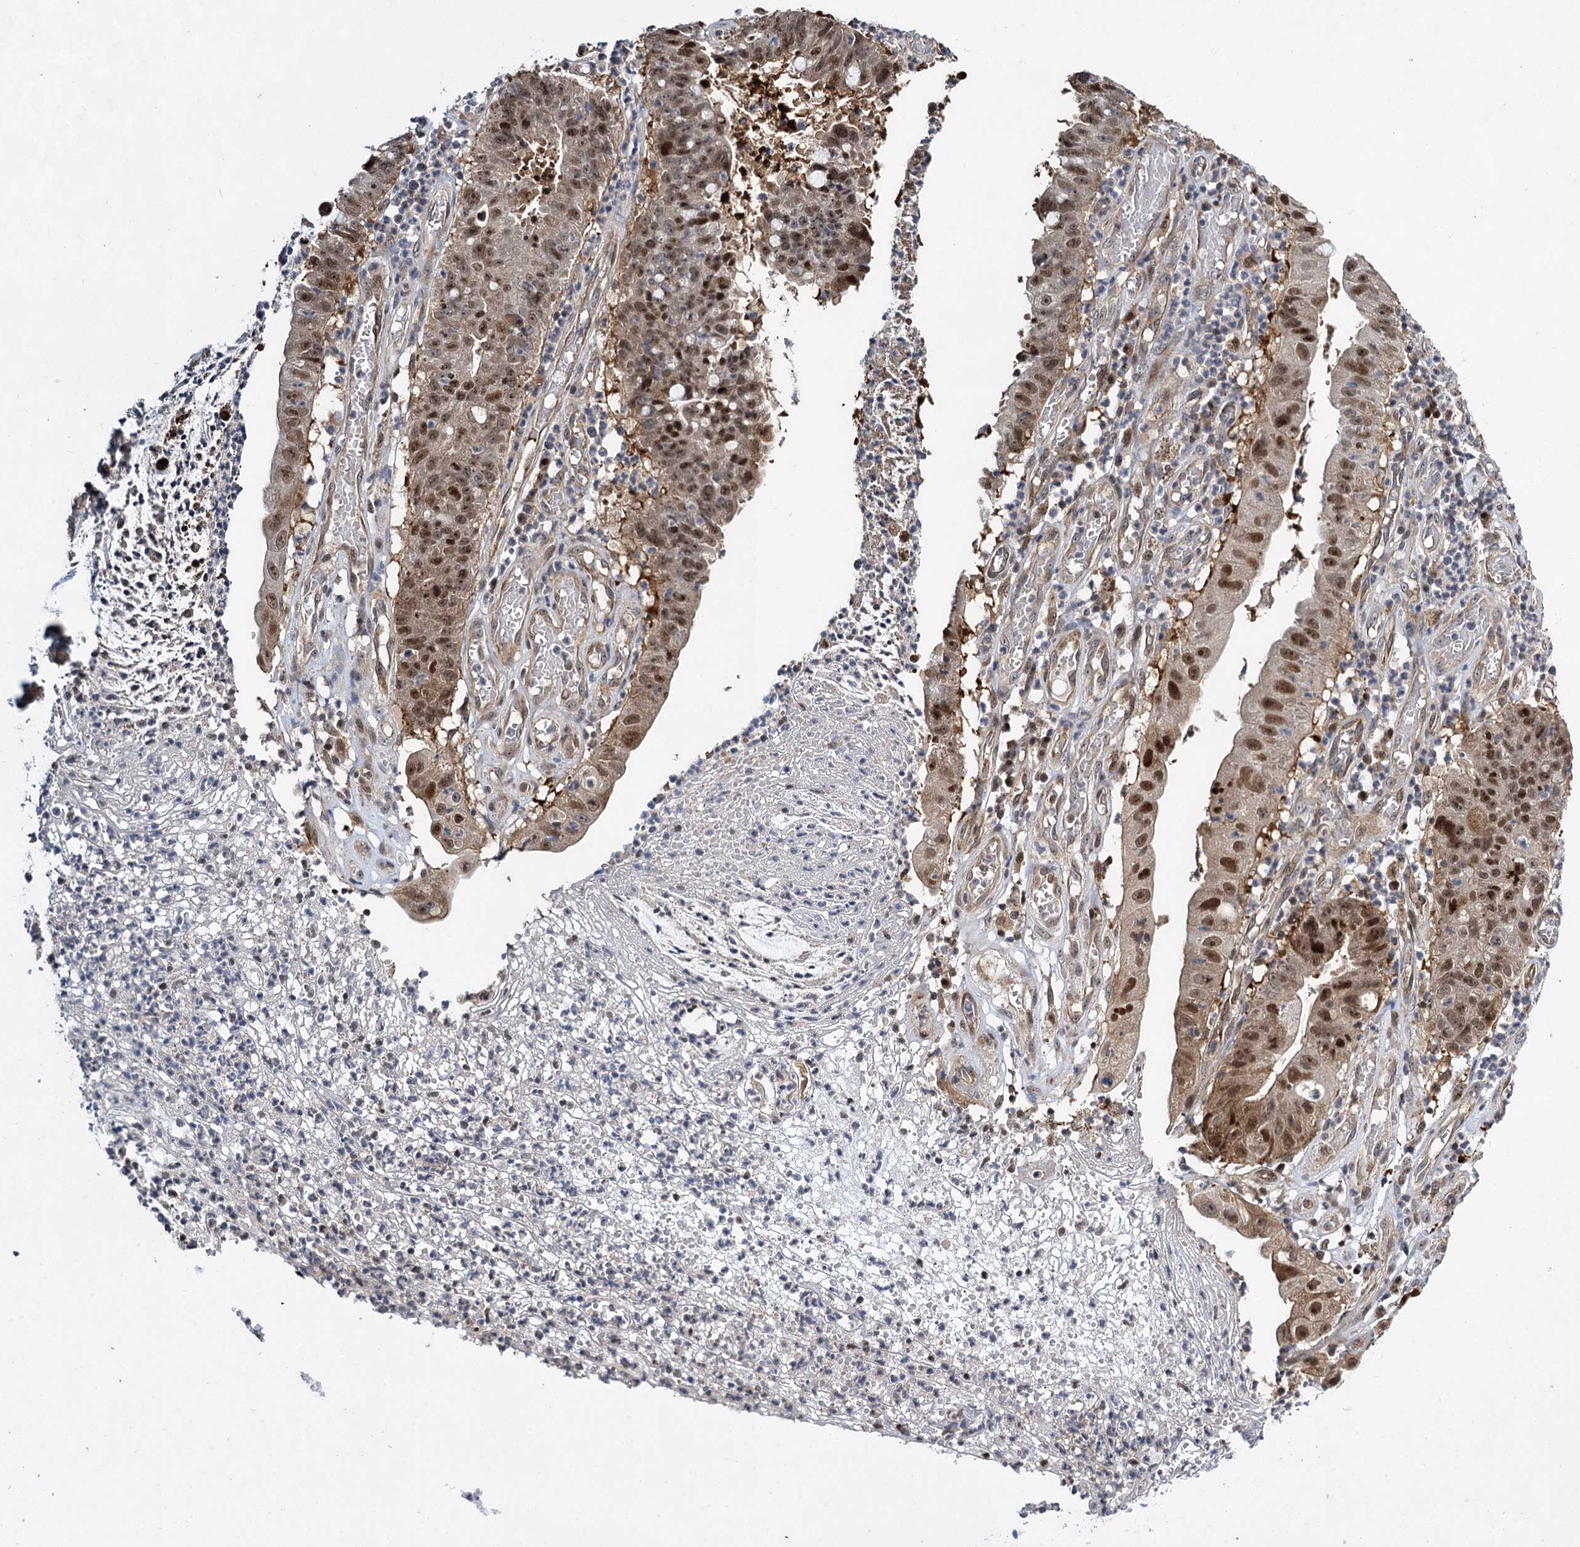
{"staining": {"intensity": "moderate", "quantity": ">75%", "location": "nuclear"}, "tissue": "stomach cancer", "cell_type": "Tumor cells", "image_type": "cancer", "snomed": [{"axis": "morphology", "description": "Adenocarcinoma, NOS"}, {"axis": "topography", "description": "Stomach"}], "caption": "IHC image of neoplastic tissue: human stomach cancer (adenocarcinoma) stained using immunohistochemistry (IHC) demonstrates medium levels of moderate protein expression localized specifically in the nuclear of tumor cells, appearing as a nuclear brown color.", "gene": "GPBP1", "patient": {"sex": "male", "age": 59}}